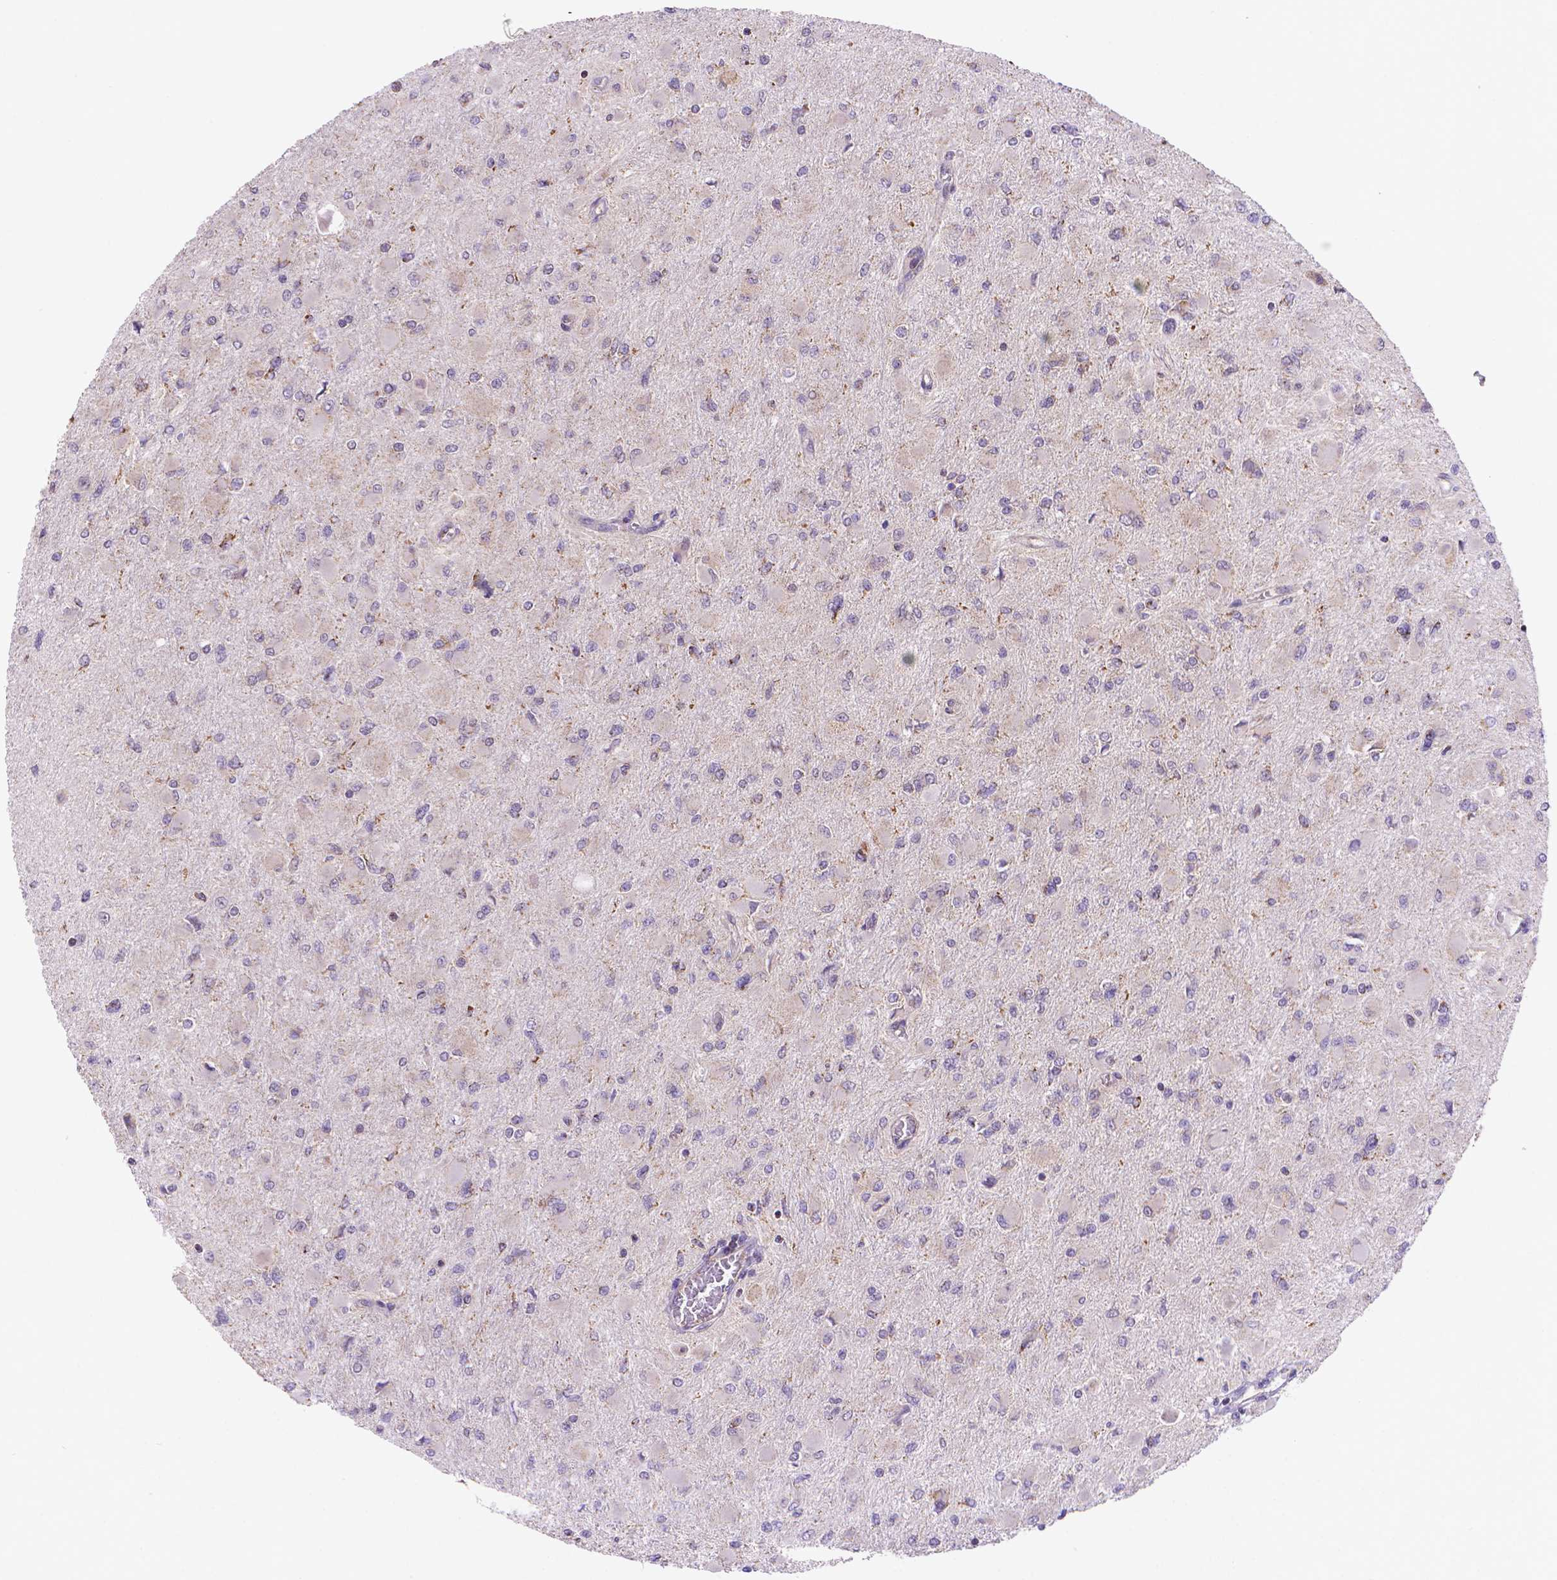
{"staining": {"intensity": "negative", "quantity": "none", "location": "none"}, "tissue": "glioma", "cell_type": "Tumor cells", "image_type": "cancer", "snomed": [{"axis": "morphology", "description": "Glioma, malignant, High grade"}, {"axis": "topography", "description": "Cerebral cortex"}], "caption": "Malignant high-grade glioma stained for a protein using IHC demonstrates no staining tumor cells.", "gene": "CYYR1", "patient": {"sex": "female", "age": 36}}